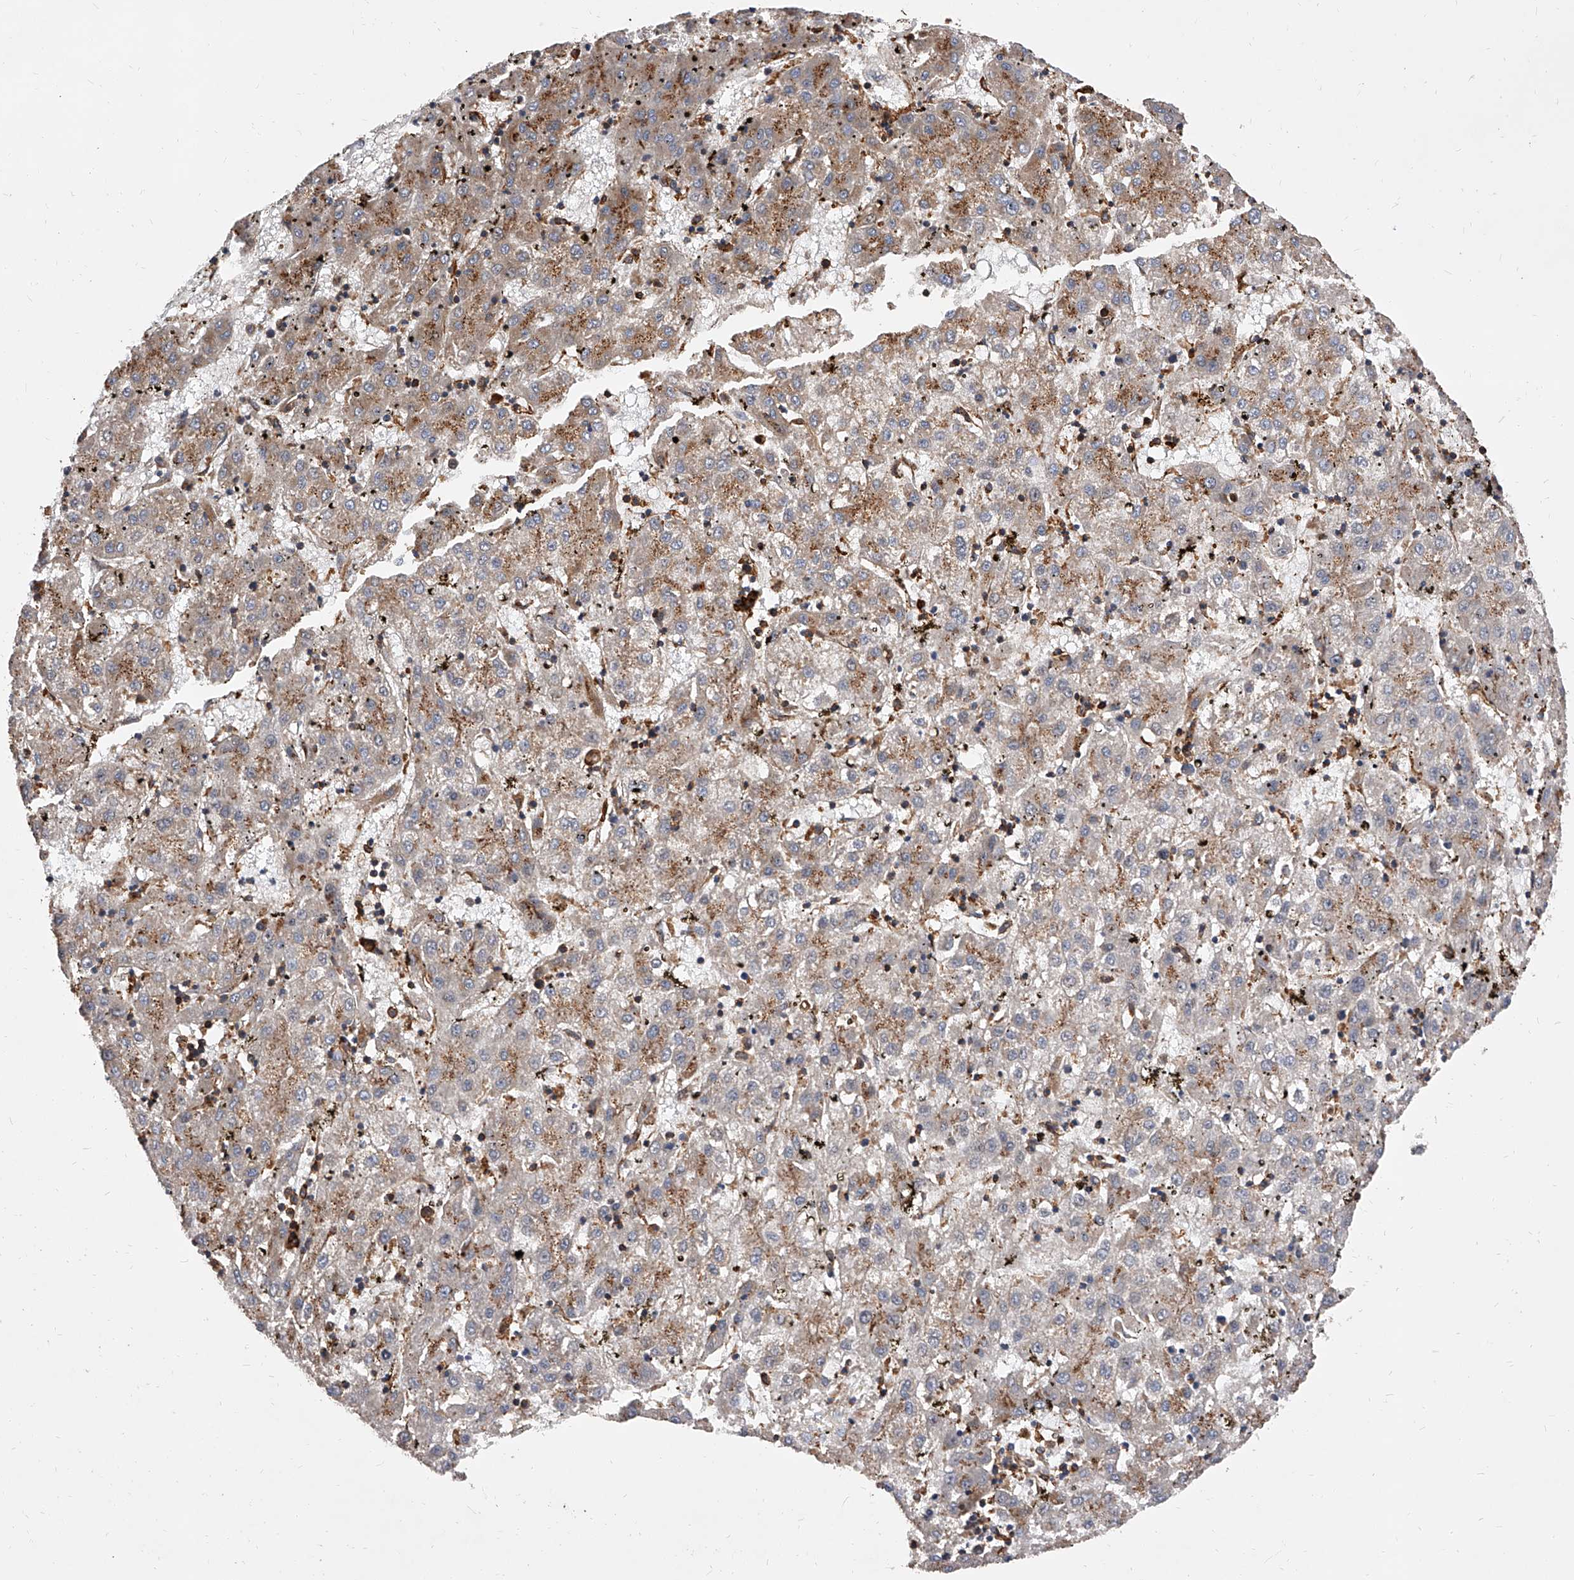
{"staining": {"intensity": "moderate", "quantity": ">75%", "location": "cytoplasmic/membranous"}, "tissue": "liver cancer", "cell_type": "Tumor cells", "image_type": "cancer", "snomed": [{"axis": "morphology", "description": "Carcinoma, Hepatocellular, NOS"}, {"axis": "topography", "description": "Liver"}], "caption": "Immunohistochemical staining of liver cancer (hepatocellular carcinoma) shows medium levels of moderate cytoplasmic/membranous protein expression in approximately >75% of tumor cells.", "gene": "PISD", "patient": {"sex": "male", "age": 72}}